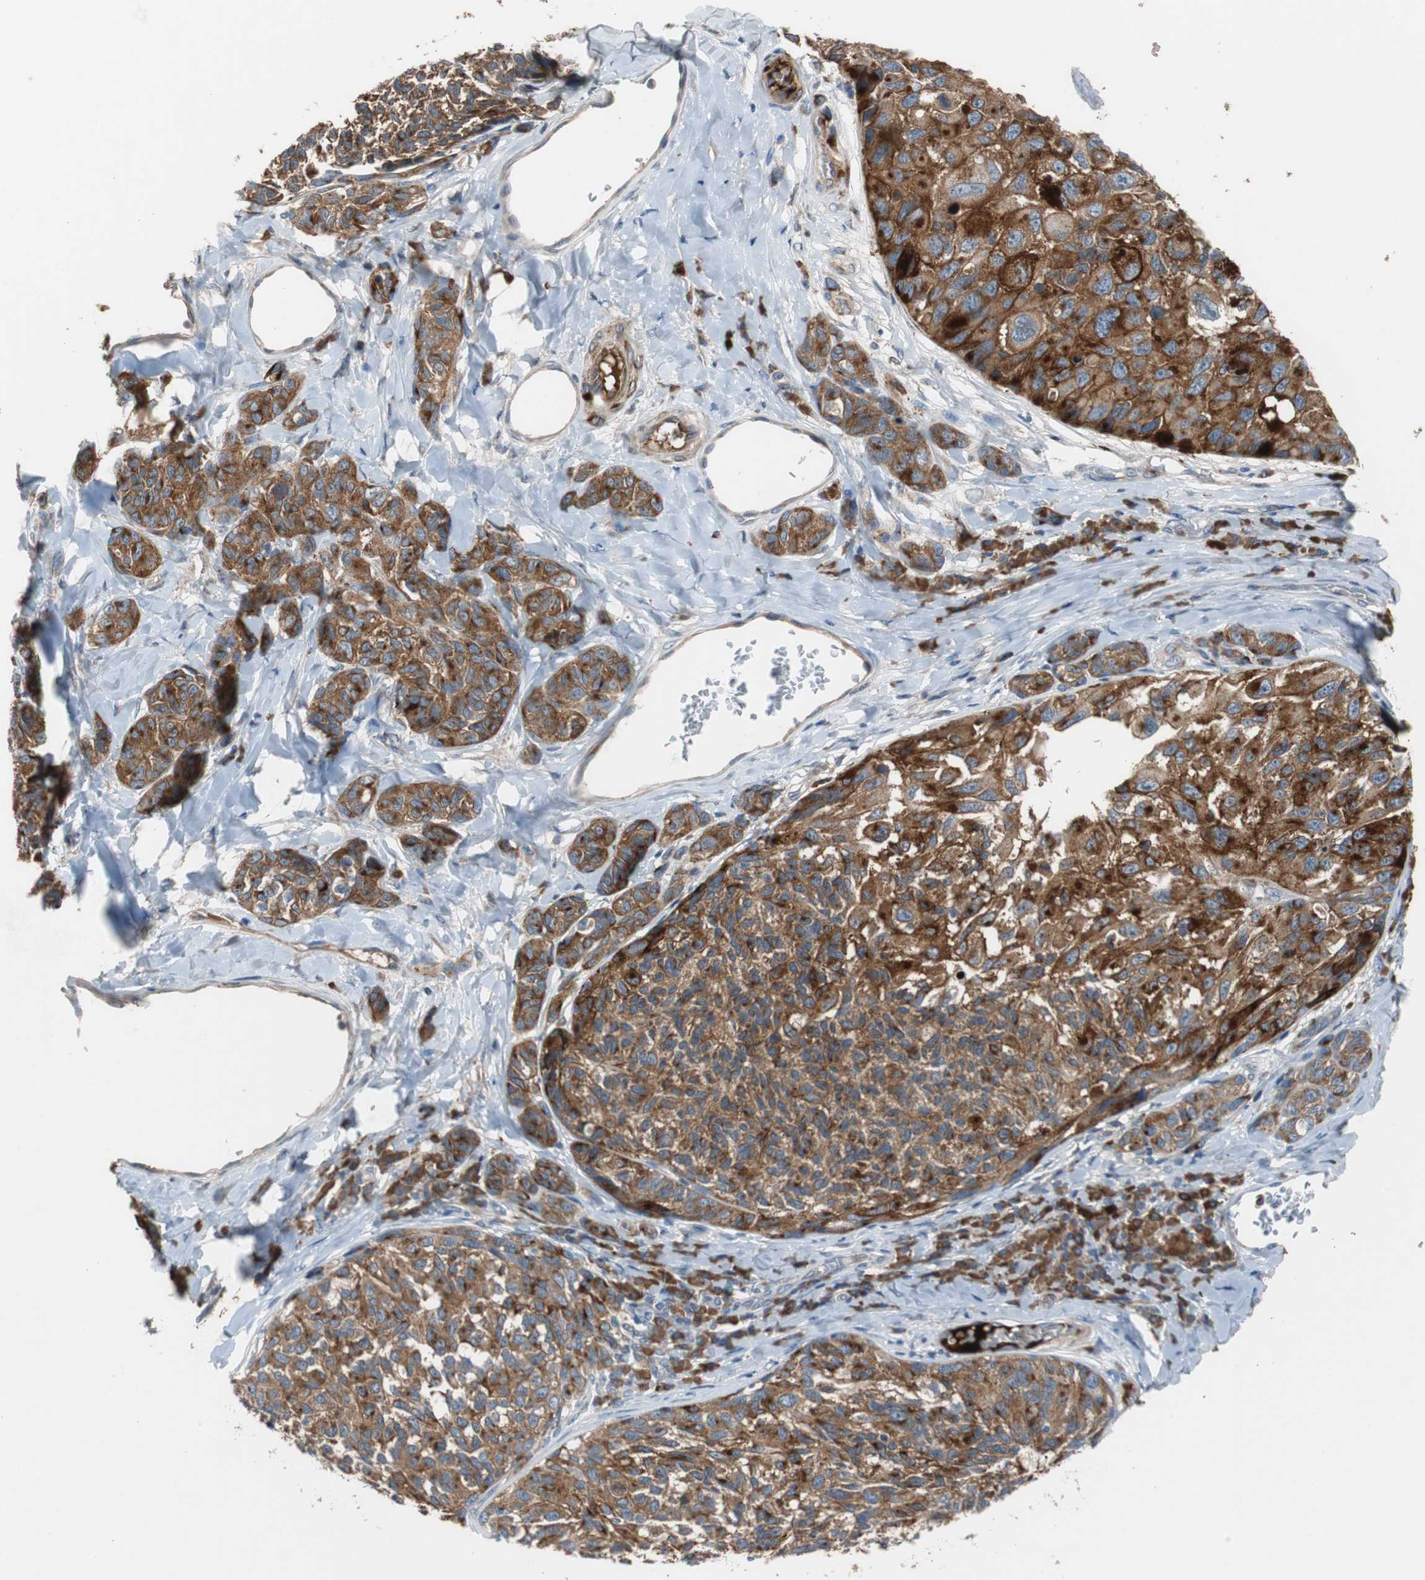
{"staining": {"intensity": "strong", "quantity": ">75%", "location": "cytoplasmic/membranous"}, "tissue": "melanoma", "cell_type": "Tumor cells", "image_type": "cancer", "snomed": [{"axis": "morphology", "description": "Malignant melanoma, NOS"}, {"axis": "topography", "description": "Skin"}], "caption": "Melanoma stained with immunohistochemistry (IHC) displays strong cytoplasmic/membranous positivity in about >75% of tumor cells.", "gene": "SORT1", "patient": {"sex": "female", "age": 73}}